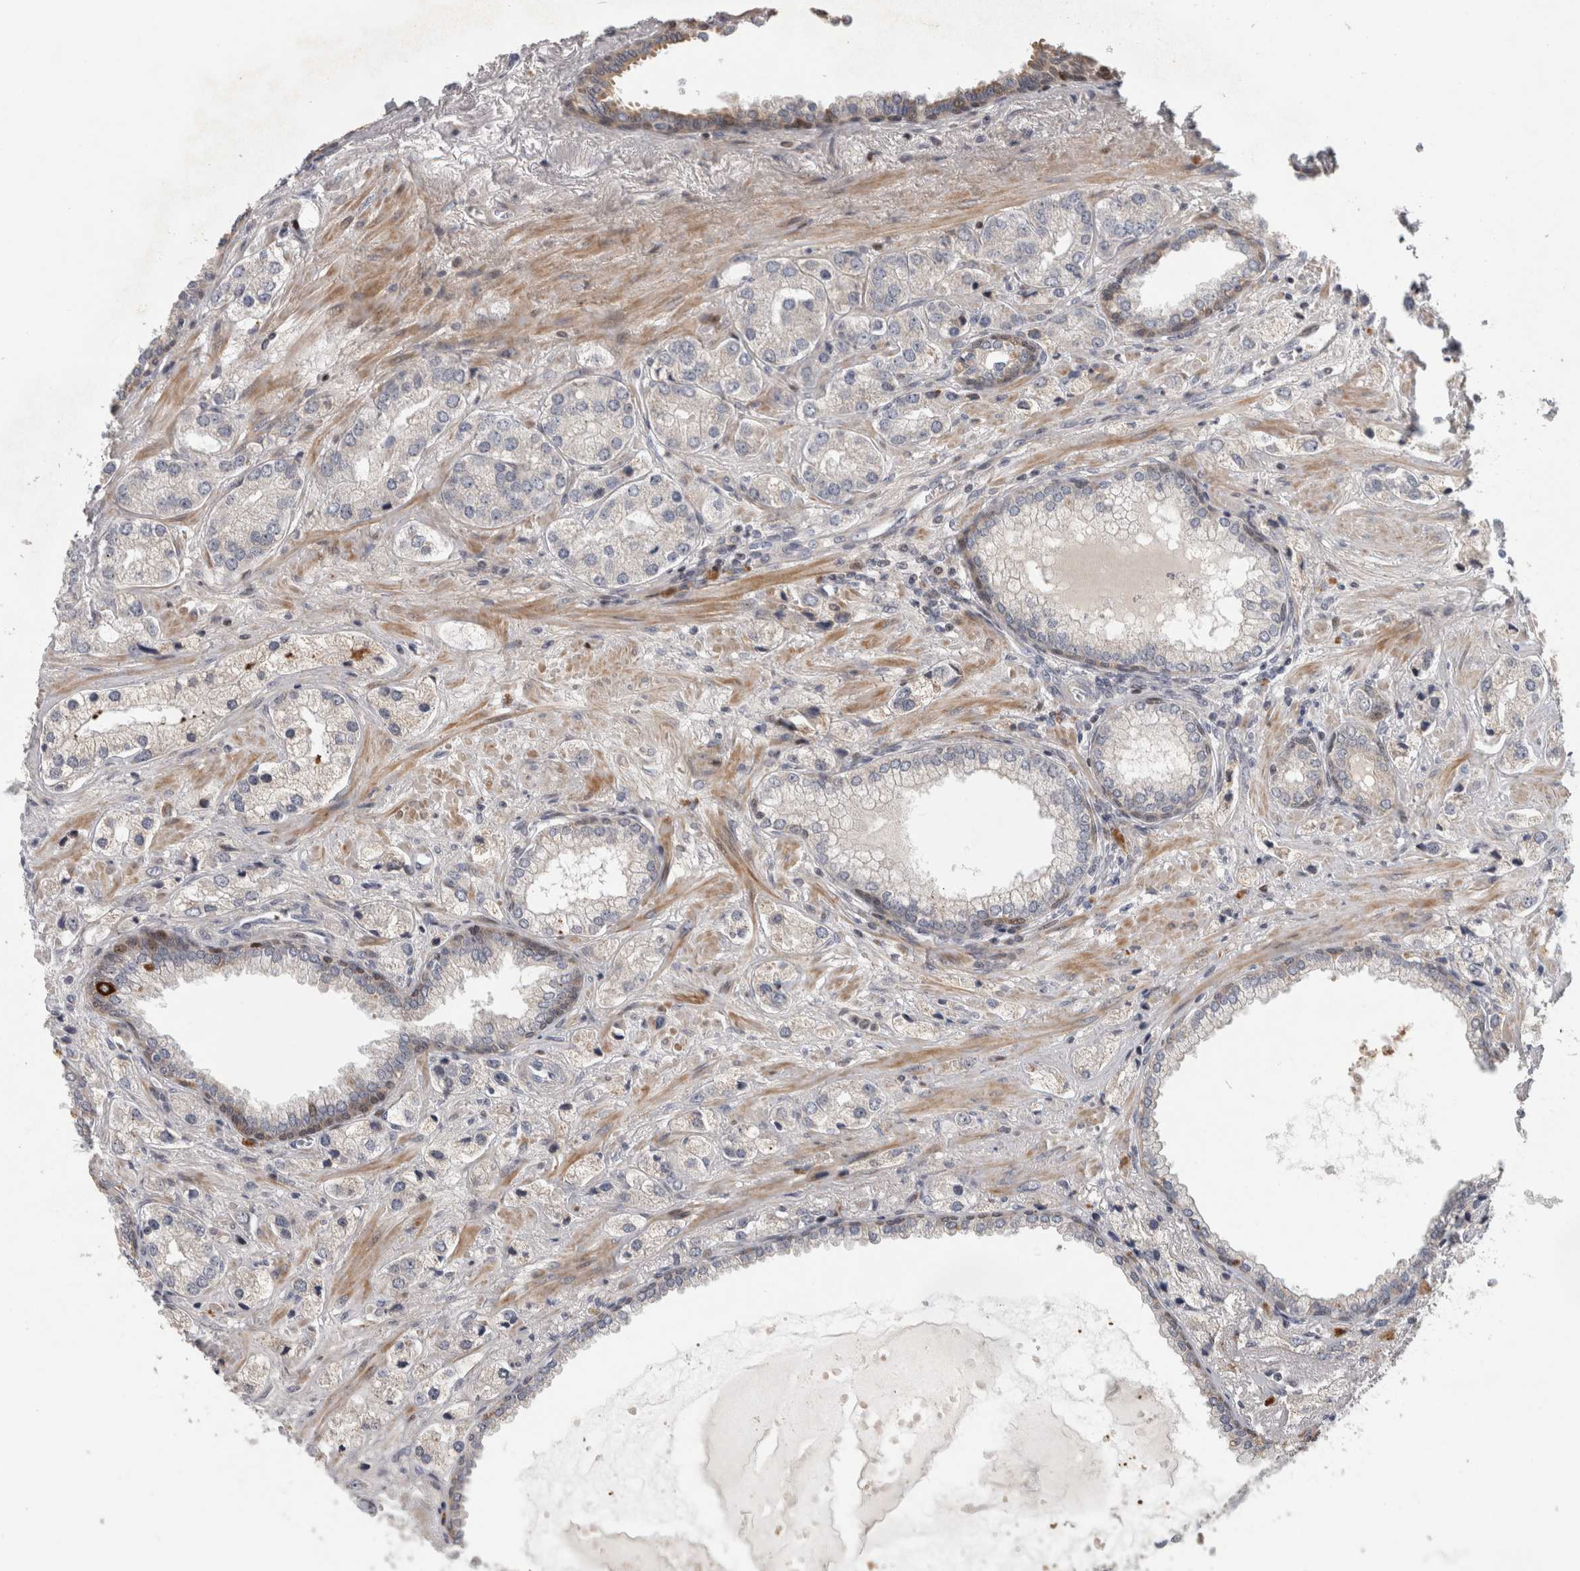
{"staining": {"intensity": "negative", "quantity": "none", "location": "none"}, "tissue": "prostate cancer", "cell_type": "Tumor cells", "image_type": "cancer", "snomed": [{"axis": "morphology", "description": "Adenocarcinoma, High grade"}, {"axis": "topography", "description": "Prostate"}], "caption": "High power microscopy histopathology image of an IHC image of prostate high-grade adenocarcinoma, revealing no significant expression in tumor cells.", "gene": "RBM48", "patient": {"sex": "male", "age": 66}}